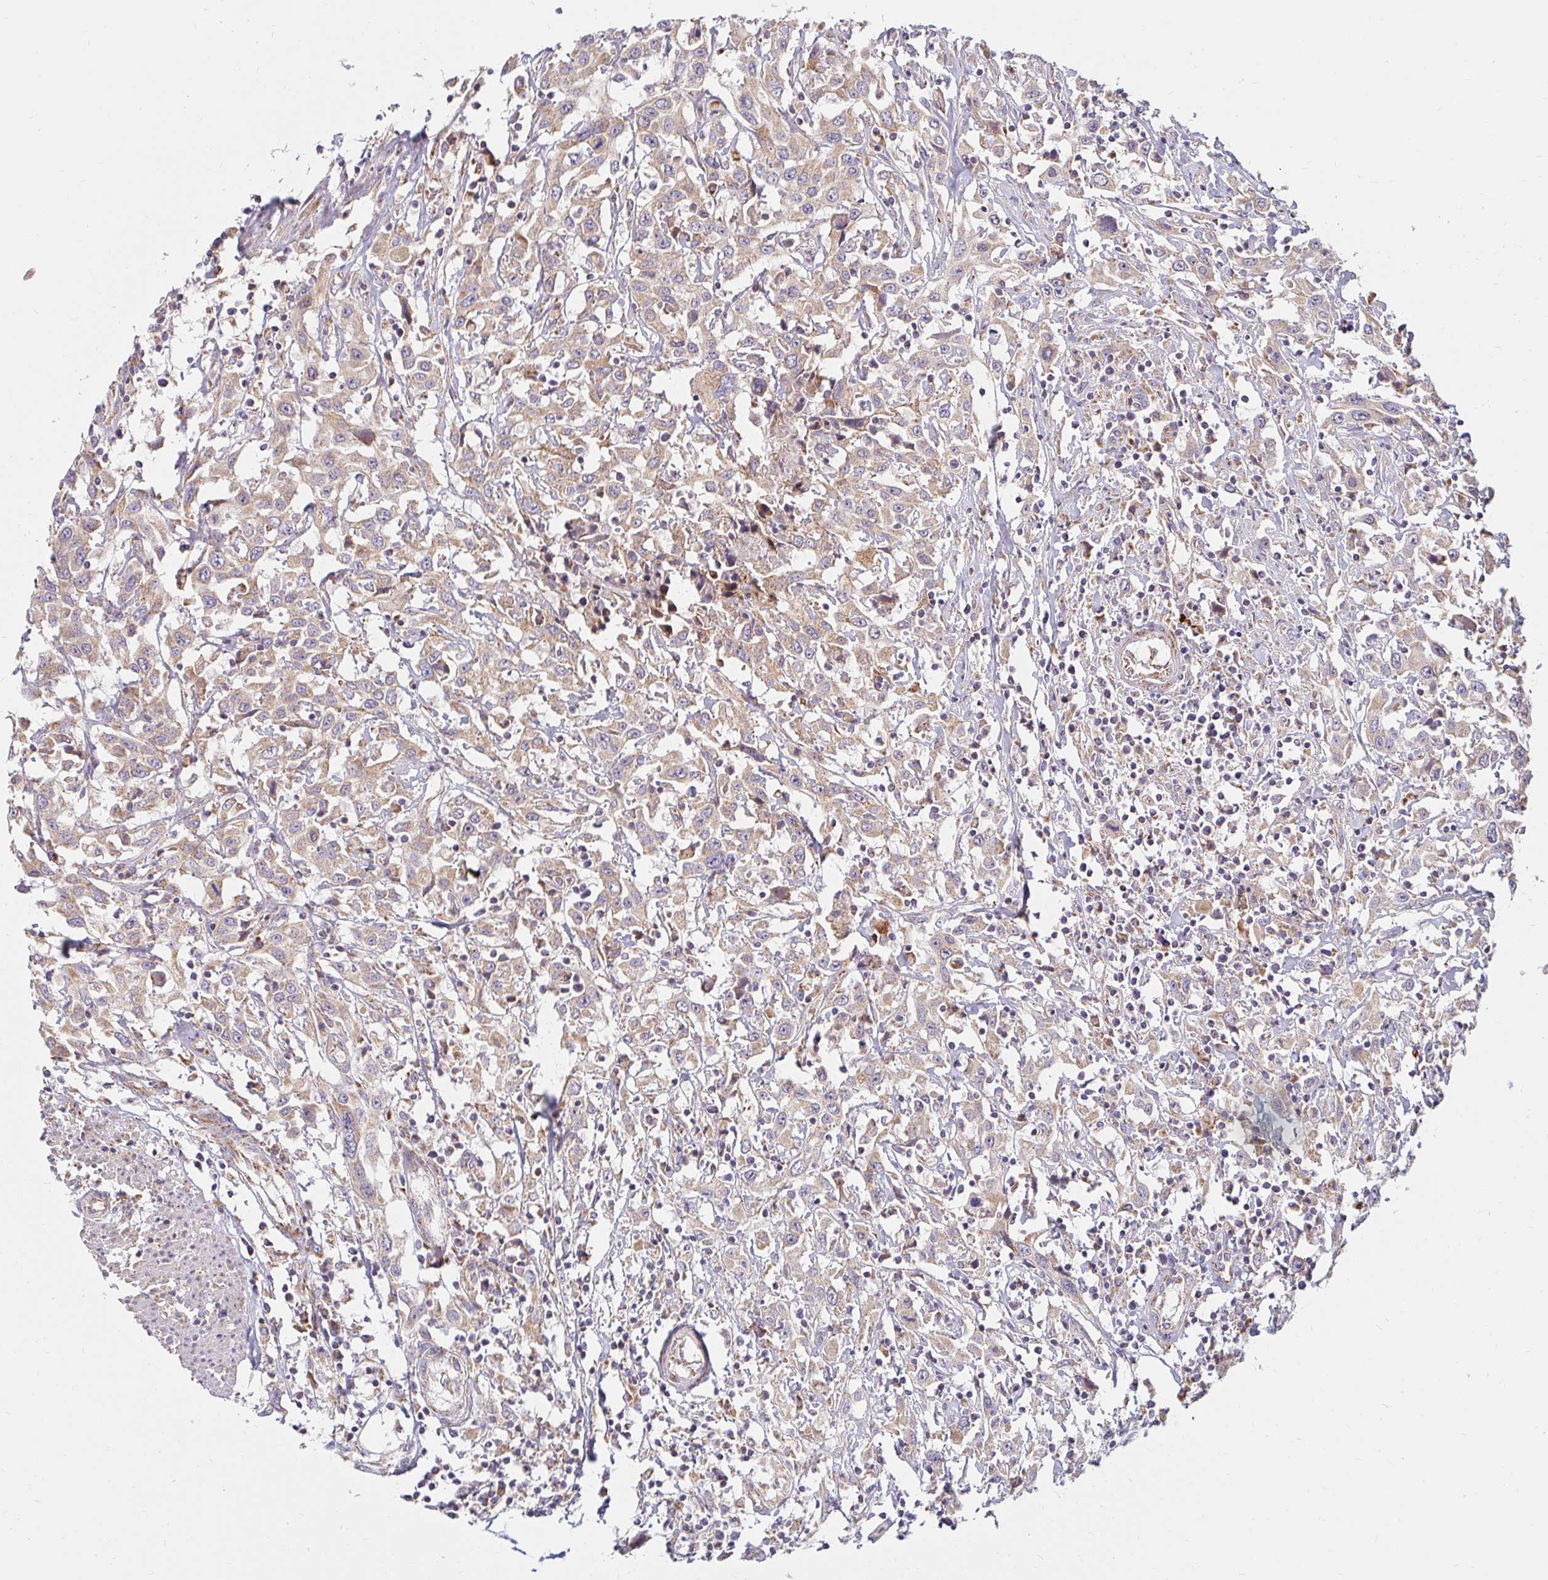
{"staining": {"intensity": "weak", "quantity": ">75%", "location": "cytoplasmic/membranous"}, "tissue": "urothelial cancer", "cell_type": "Tumor cells", "image_type": "cancer", "snomed": [{"axis": "morphology", "description": "Urothelial carcinoma, High grade"}, {"axis": "topography", "description": "Urinary bladder"}], "caption": "Brown immunohistochemical staining in human urothelial cancer displays weak cytoplasmic/membranous expression in about >75% of tumor cells.", "gene": "SKP2", "patient": {"sex": "male", "age": 61}}